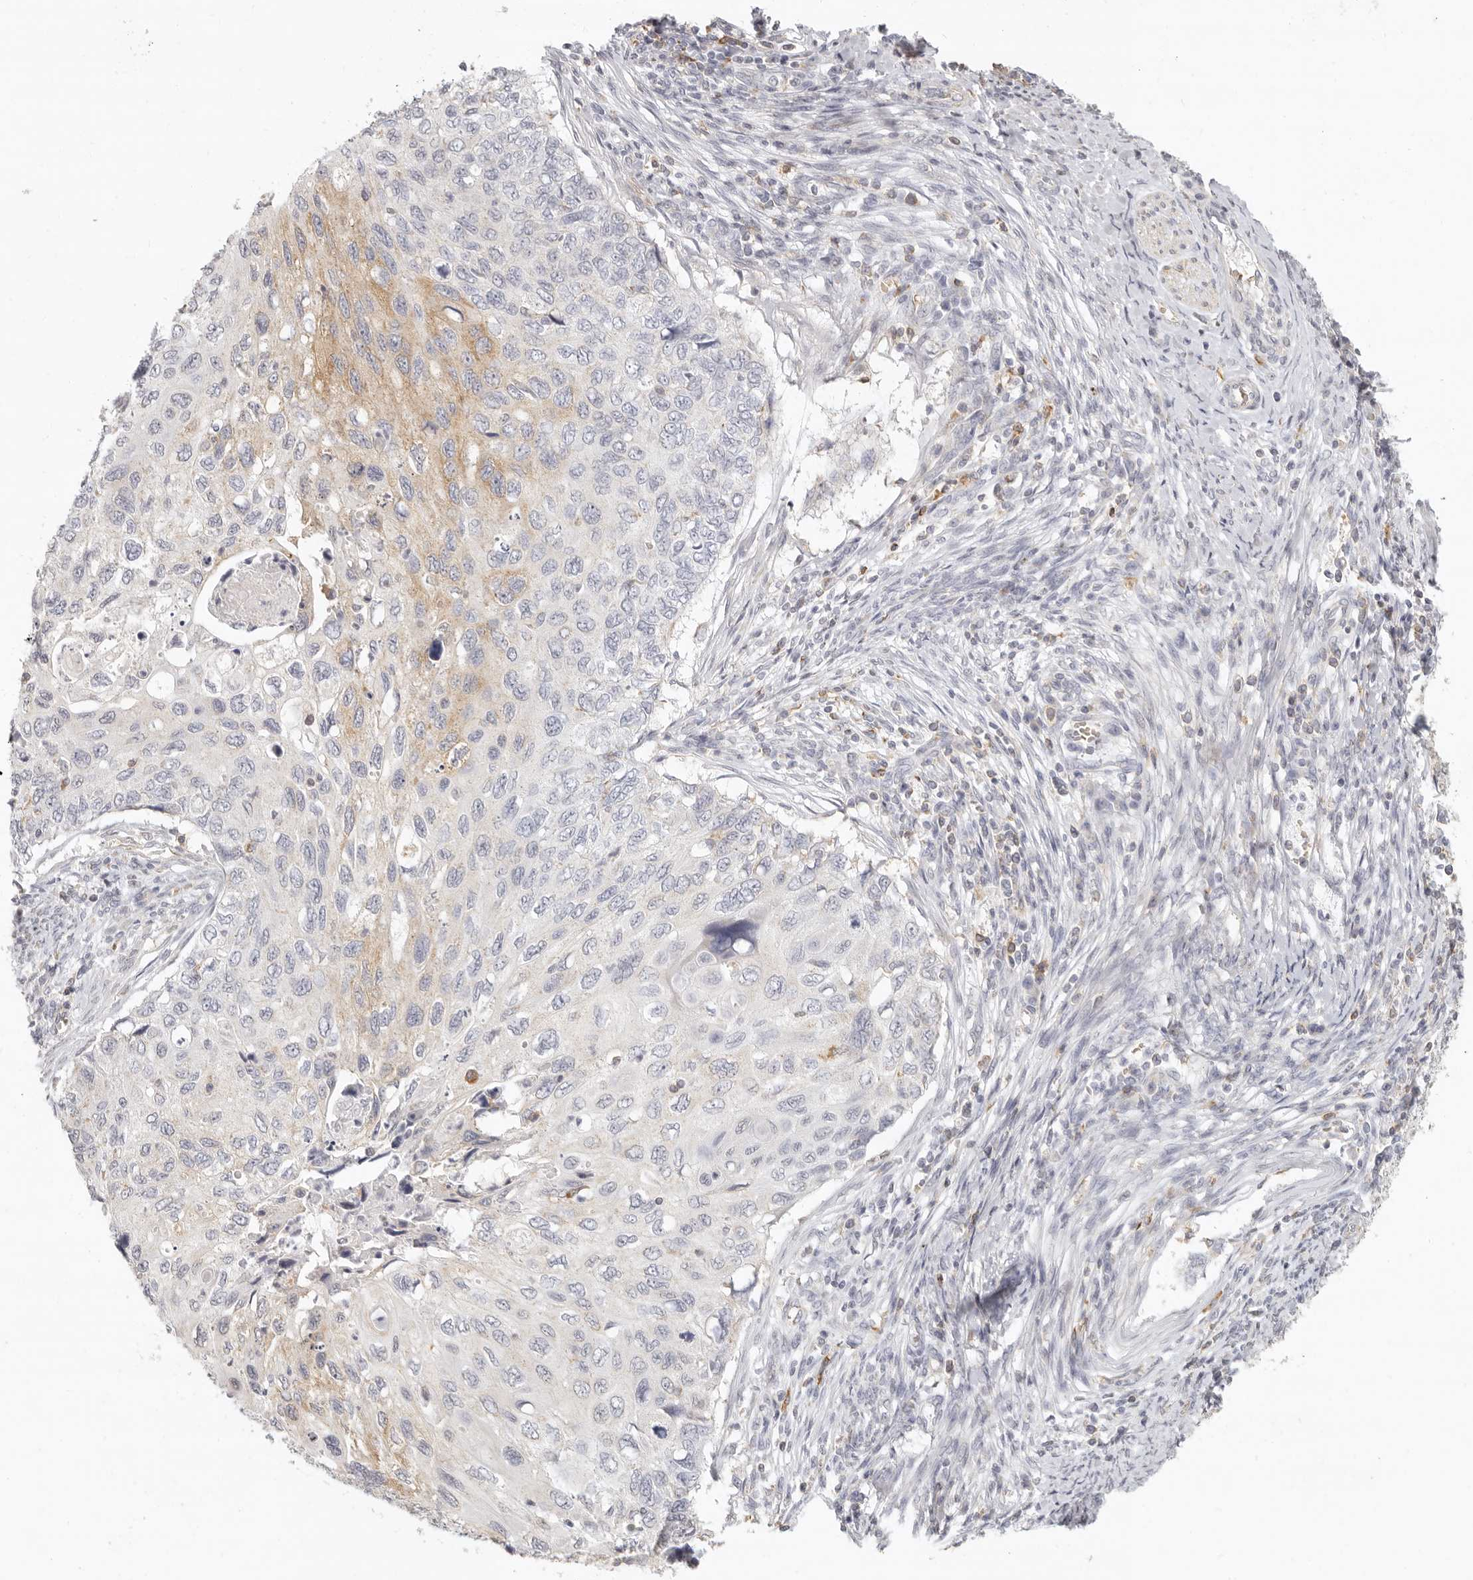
{"staining": {"intensity": "weak", "quantity": "<25%", "location": "cytoplasmic/membranous"}, "tissue": "cervical cancer", "cell_type": "Tumor cells", "image_type": "cancer", "snomed": [{"axis": "morphology", "description": "Squamous cell carcinoma, NOS"}, {"axis": "topography", "description": "Cervix"}], "caption": "Immunohistochemical staining of human cervical squamous cell carcinoma exhibits no significant staining in tumor cells.", "gene": "NIBAN1", "patient": {"sex": "female", "age": 70}}